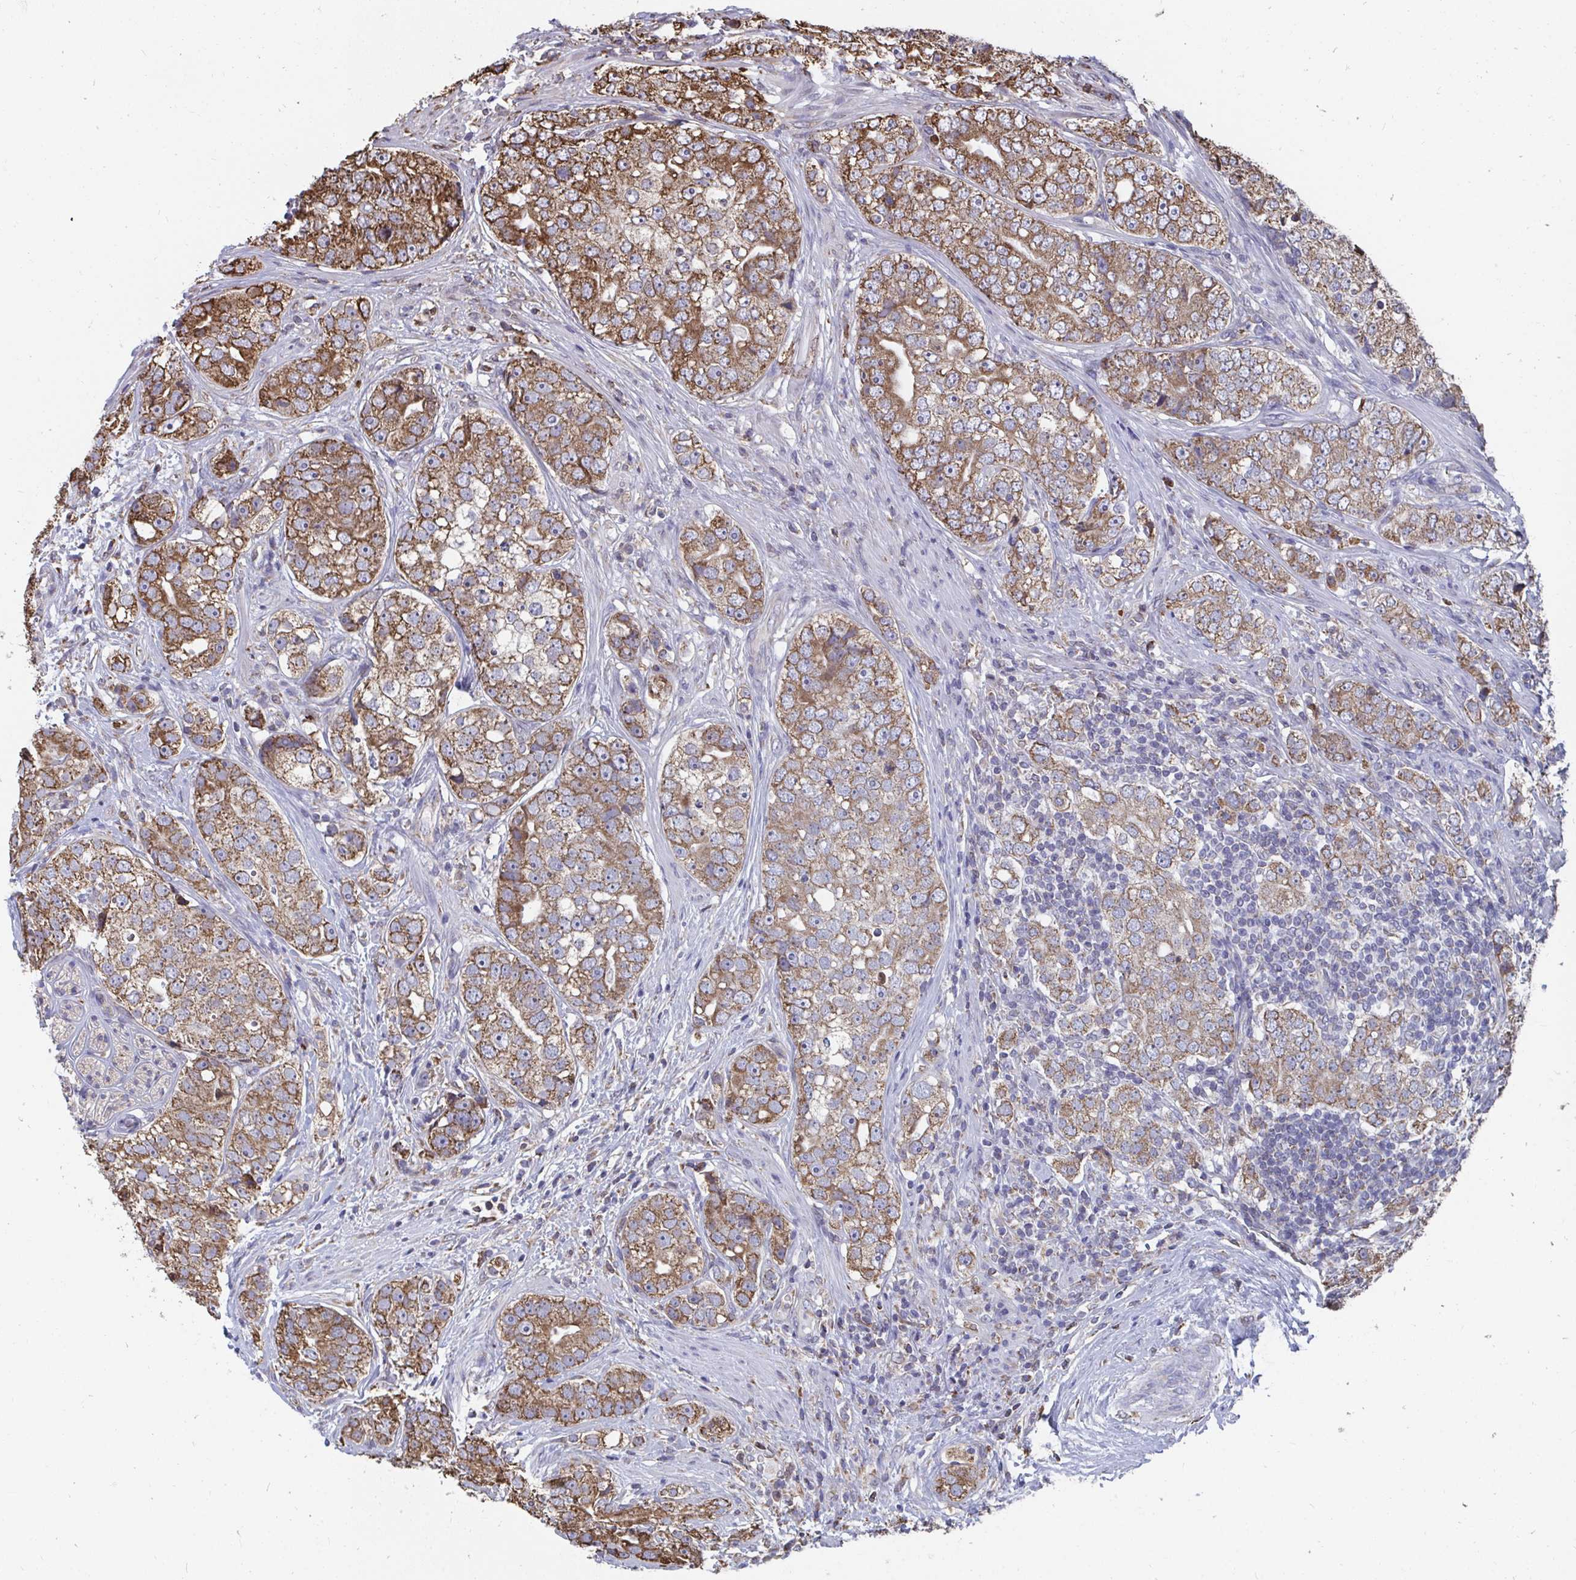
{"staining": {"intensity": "moderate", "quantity": ">75%", "location": "cytoplasmic/membranous"}, "tissue": "prostate cancer", "cell_type": "Tumor cells", "image_type": "cancer", "snomed": [{"axis": "morphology", "description": "Adenocarcinoma, High grade"}, {"axis": "topography", "description": "Prostate"}], "caption": "Protein analysis of prostate cancer (adenocarcinoma (high-grade)) tissue shows moderate cytoplasmic/membranous expression in about >75% of tumor cells. The protein of interest is stained brown, and the nuclei are stained in blue (DAB (3,3'-diaminobenzidine) IHC with brightfield microscopy, high magnification).", "gene": "ELAVL1", "patient": {"sex": "male", "age": 60}}